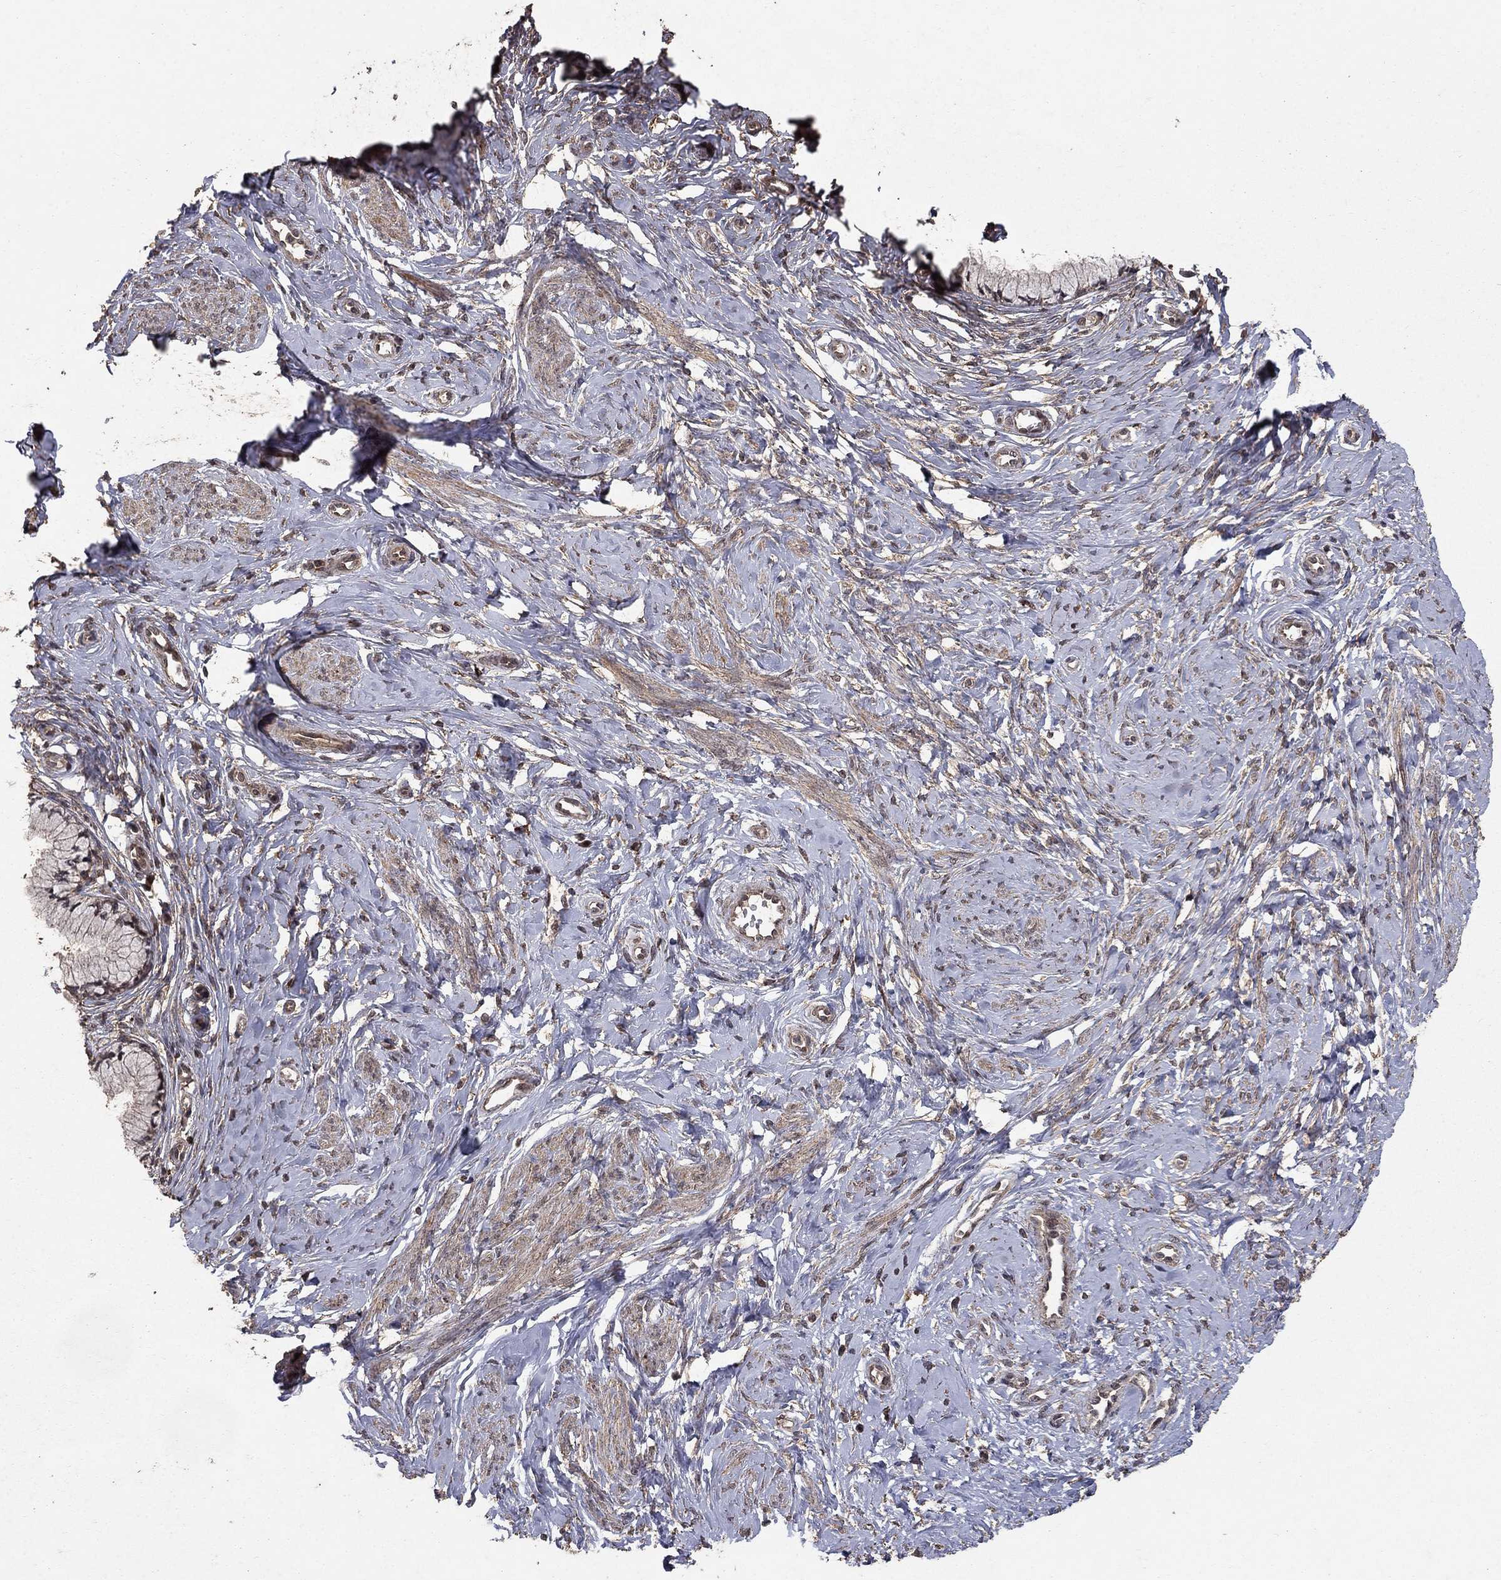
{"staining": {"intensity": "negative", "quantity": "none", "location": "none"}, "tissue": "cervix", "cell_type": "Glandular cells", "image_type": "normal", "snomed": [{"axis": "morphology", "description": "Normal tissue, NOS"}, {"axis": "topography", "description": "Cervix"}], "caption": "DAB (3,3'-diaminobenzidine) immunohistochemical staining of unremarkable human cervix displays no significant expression in glandular cells.", "gene": "PRDM1", "patient": {"sex": "female", "age": 37}}